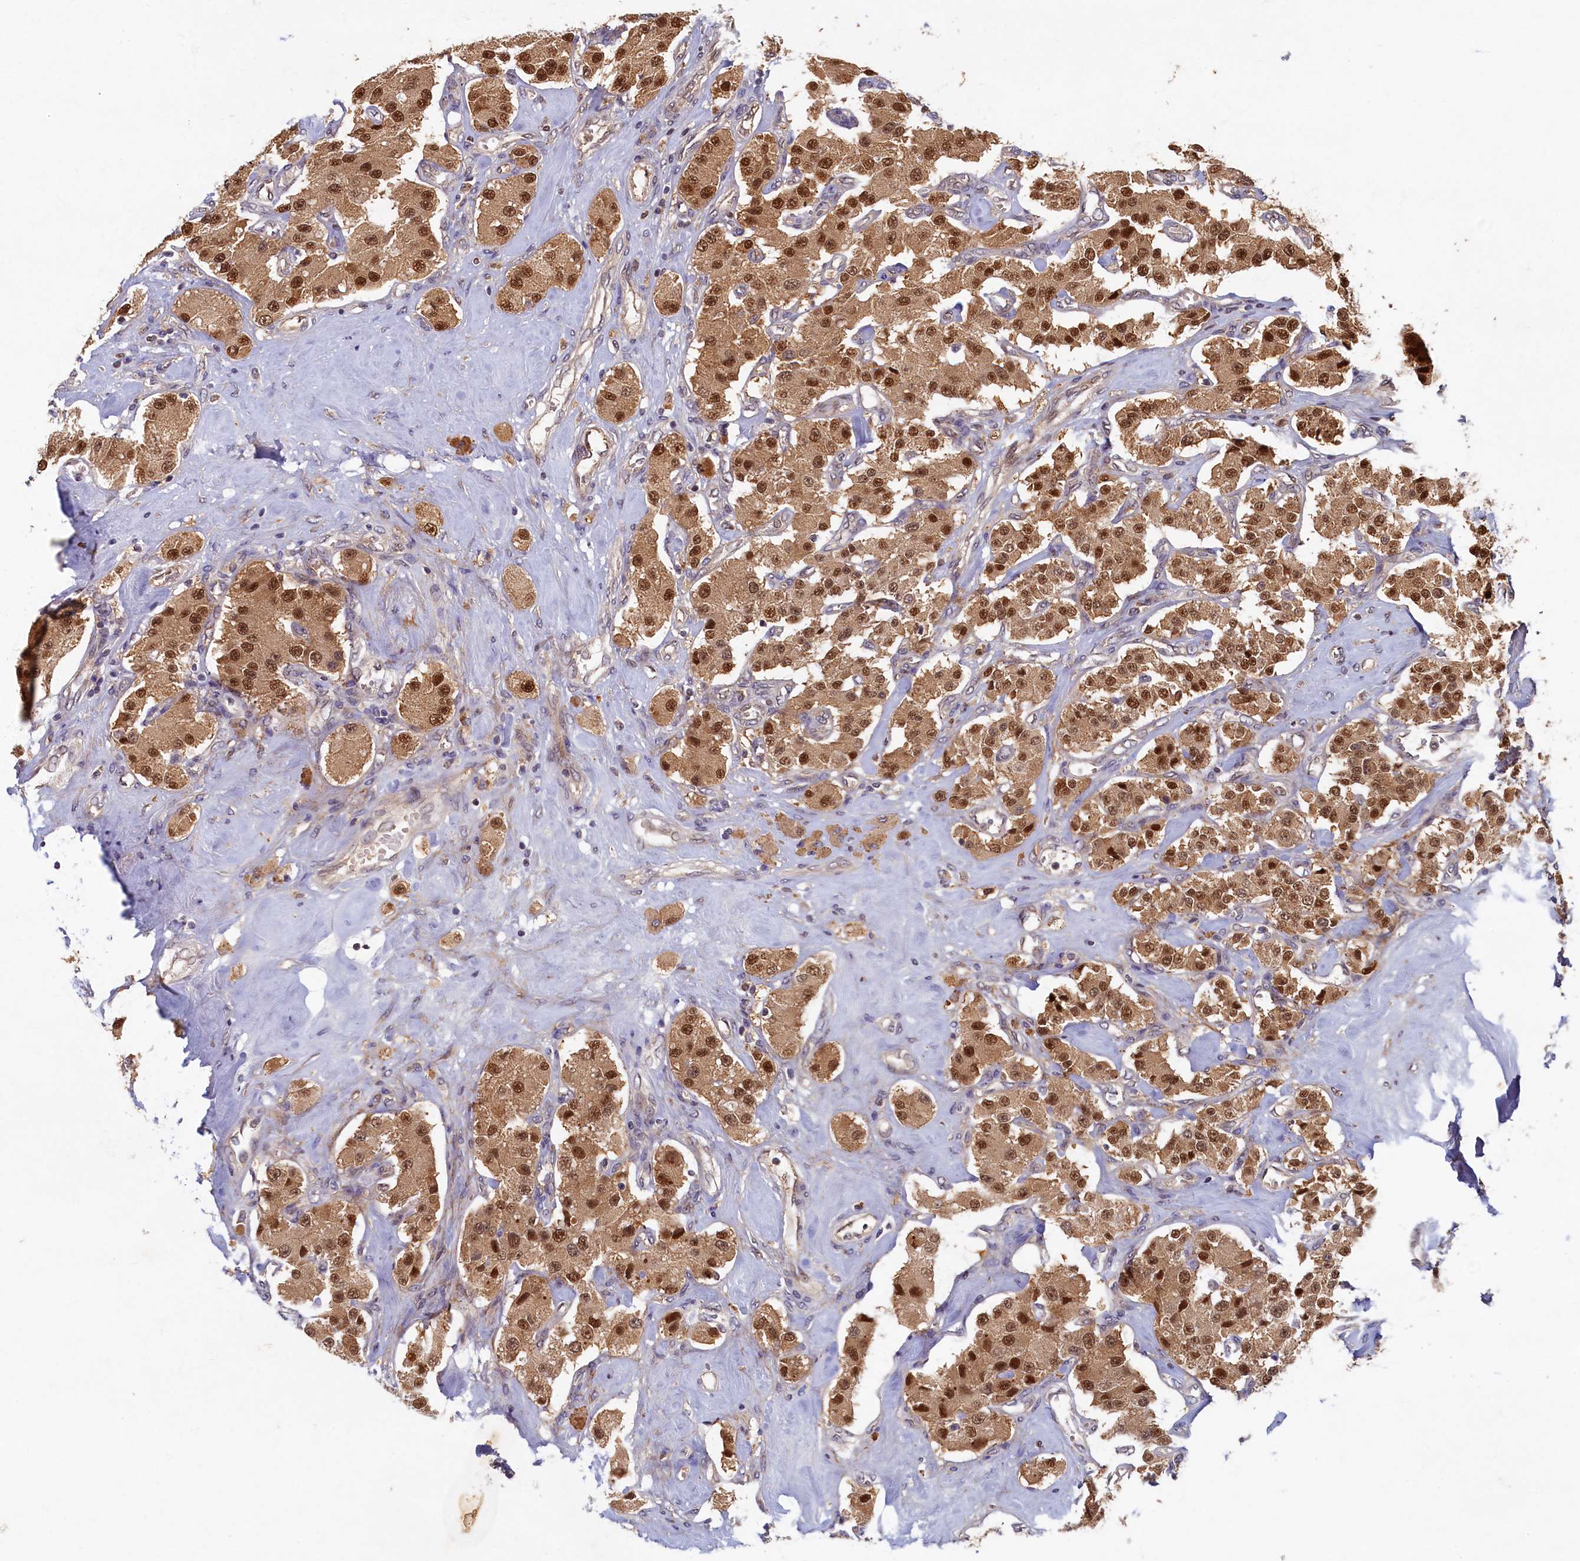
{"staining": {"intensity": "moderate", "quantity": ">75%", "location": "cytoplasmic/membranous,nuclear"}, "tissue": "carcinoid", "cell_type": "Tumor cells", "image_type": "cancer", "snomed": [{"axis": "morphology", "description": "Carcinoid, malignant, NOS"}, {"axis": "topography", "description": "Pancreas"}], "caption": "Protein positivity by immunohistochemistry displays moderate cytoplasmic/membranous and nuclear staining in approximately >75% of tumor cells in malignant carcinoid. The staining was performed using DAB (3,3'-diaminobenzidine) to visualize the protein expression in brown, while the nuclei were stained in blue with hematoxylin (Magnification: 20x).", "gene": "LCMT2", "patient": {"sex": "male", "age": 41}}